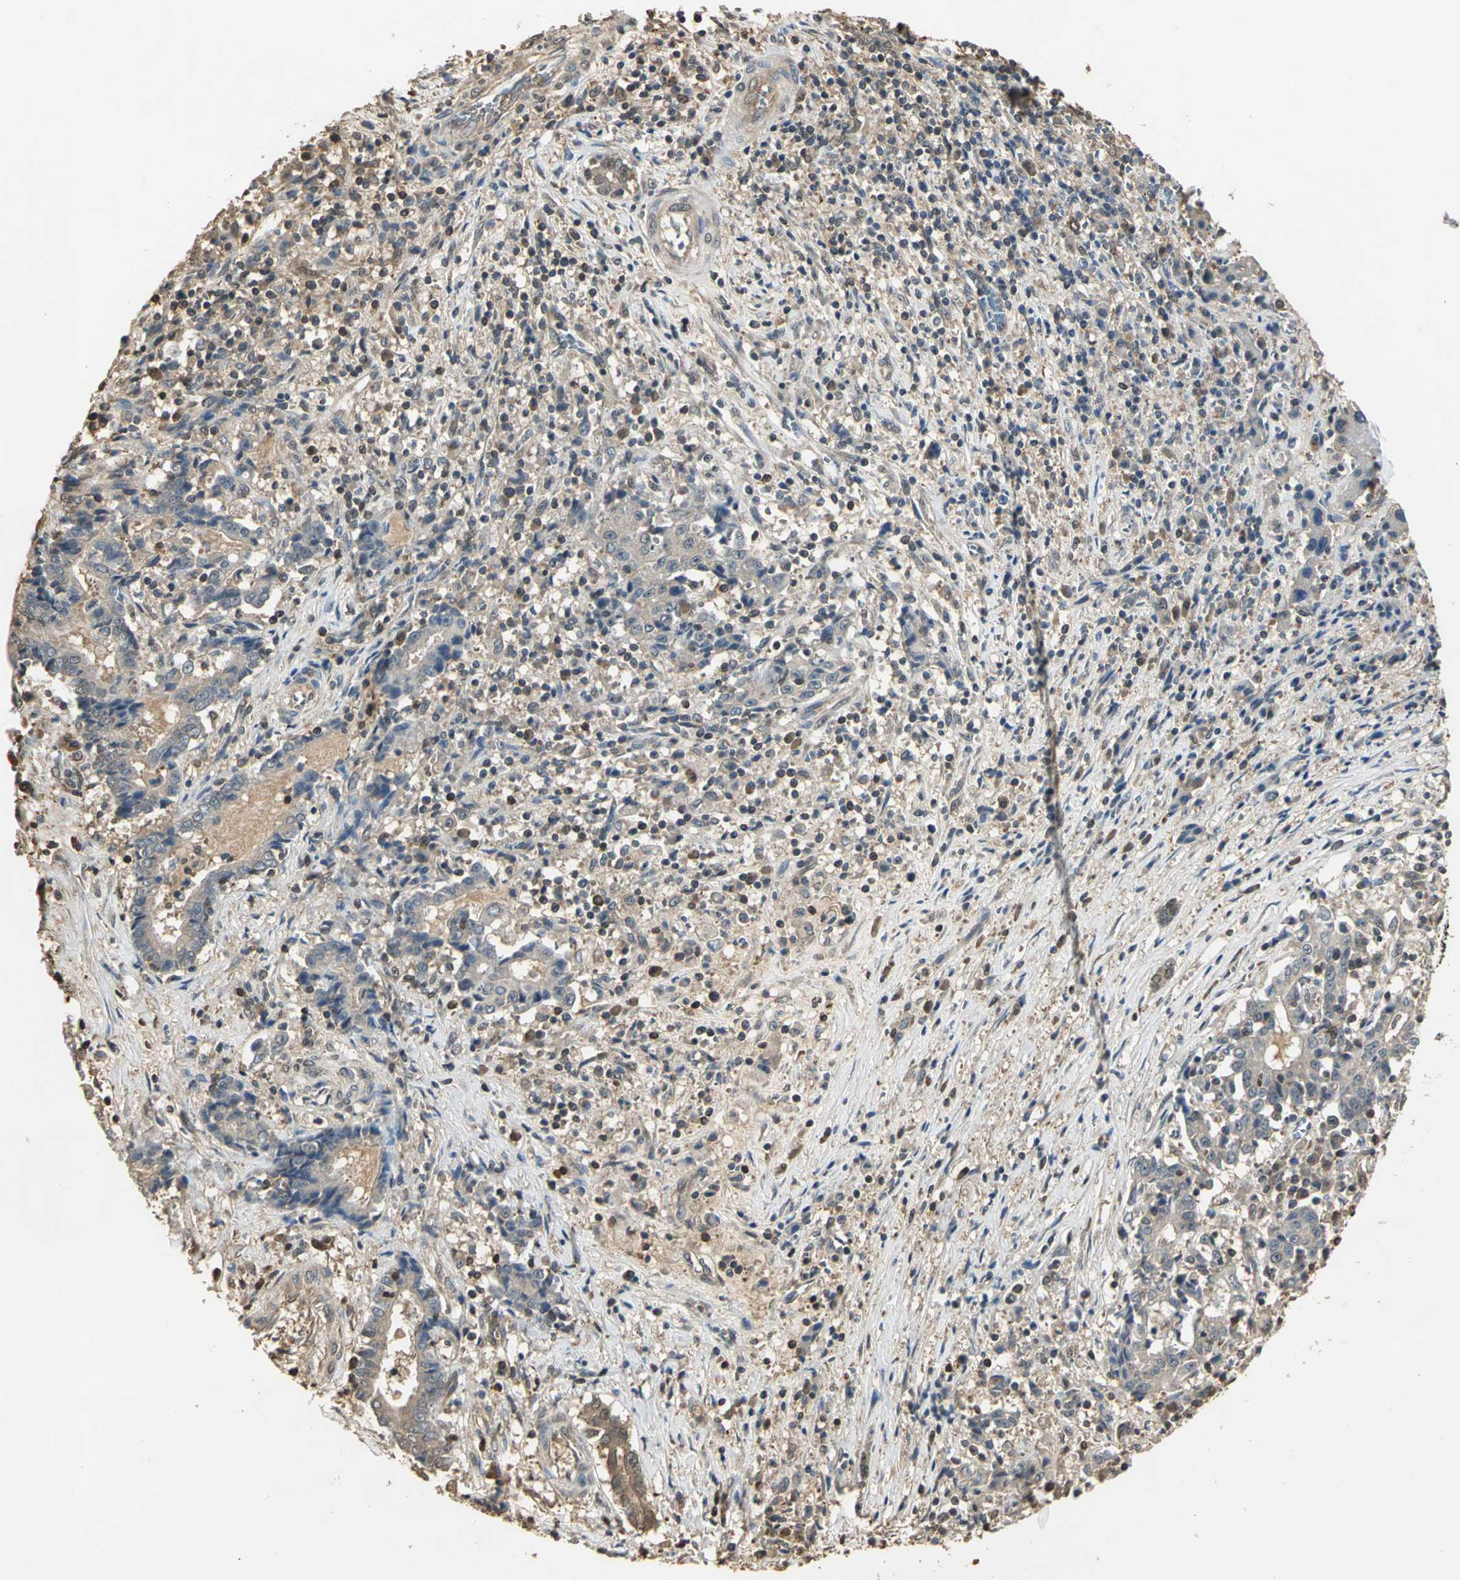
{"staining": {"intensity": "weak", "quantity": ">75%", "location": "cytoplasmic/membranous"}, "tissue": "liver cancer", "cell_type": "Tumor cells", "image_type": "cancer", "snomed": [{"axis": "morphology", "description": "Cholangiocarcinoma"}, {"axis": "topography", "description": "Liver"}], "caption": "A micrograph showing weak cytoplasmic/membranous expression in about >75% of tumor cells in liver cancer, as visualized by brown immunohistochemical staining.", "gene": "PARK7", "patient": {"sex": "male", "age": 57}}